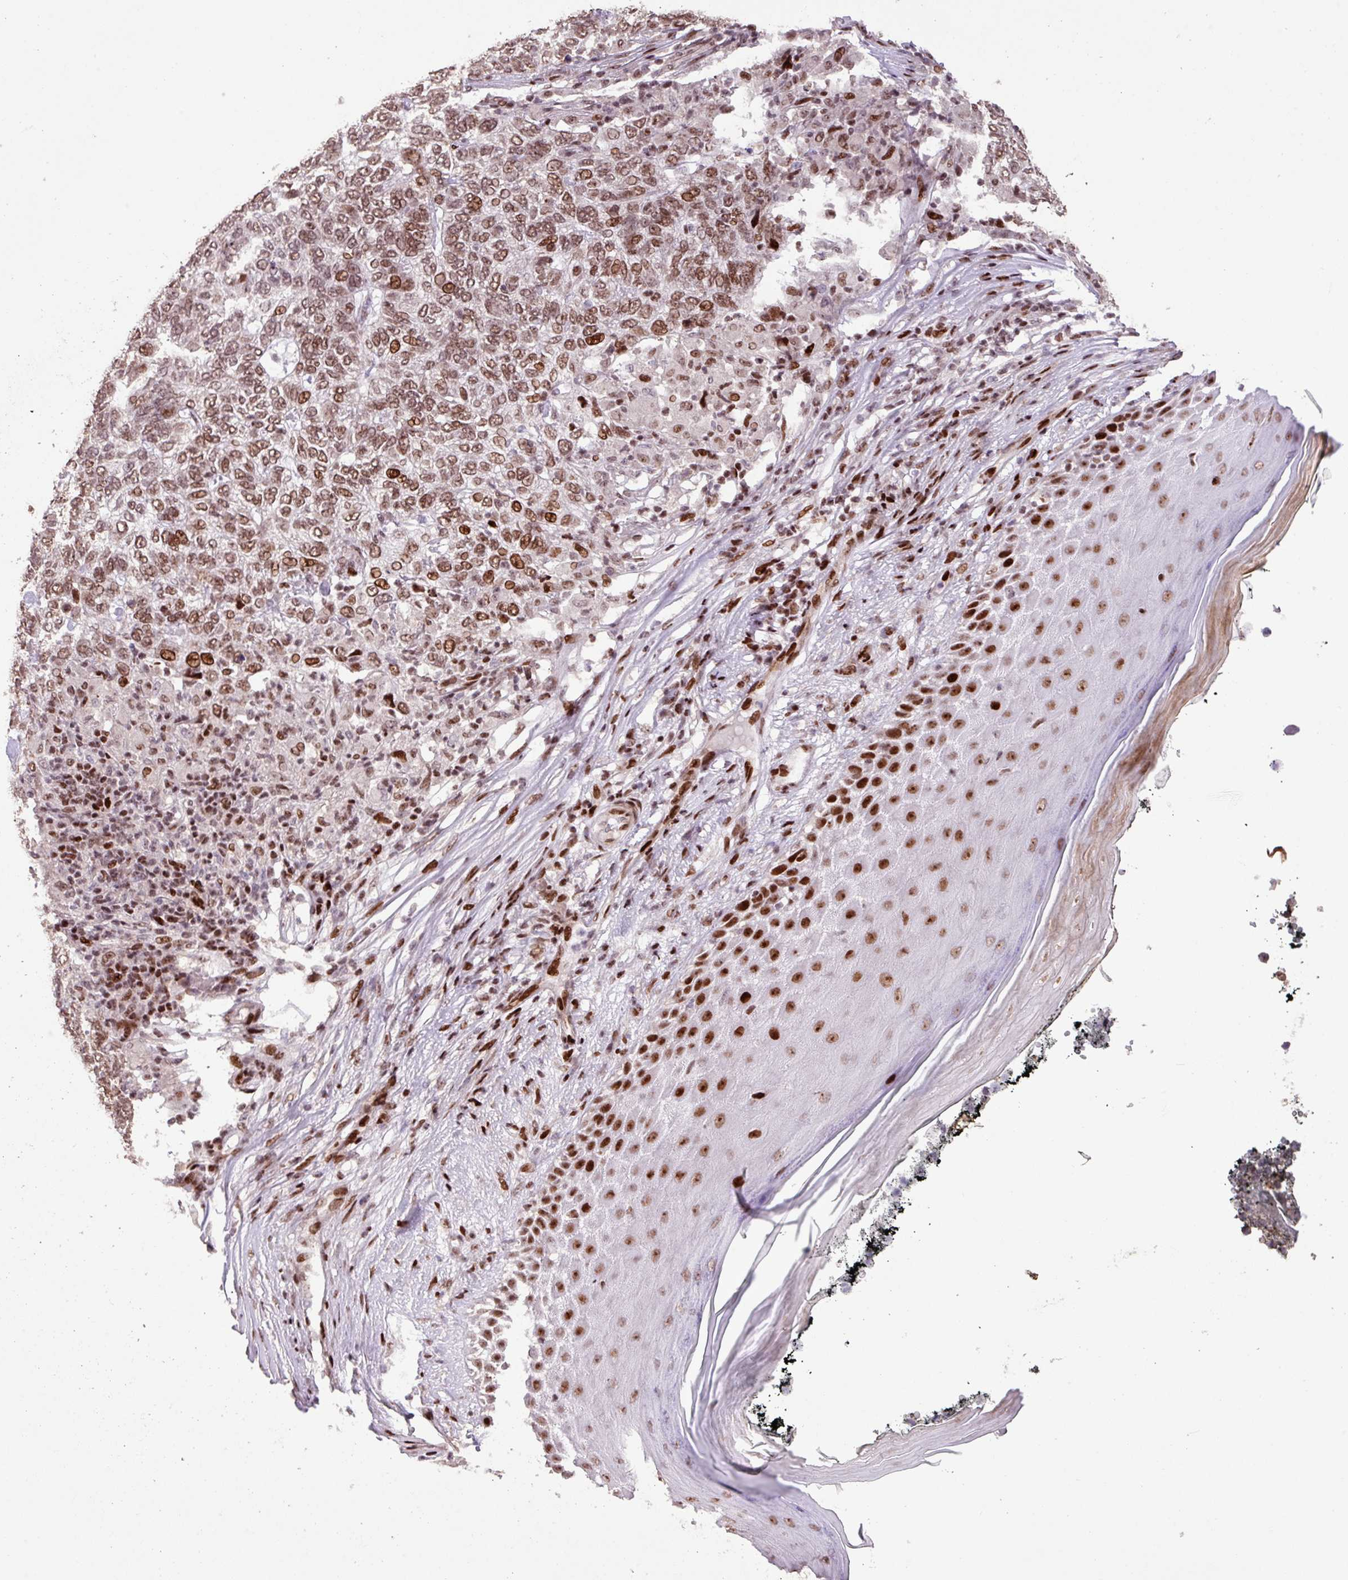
{"staining": {"intensity": "strong", "quantity": ">75%", "location": "nuclear"}, "tissue": "skin cancer", "cell_type": "Tumor cells", "image_type": "cancer", "snomed": [{"axis": "morphology", "description": "Basal cell carcinoma"}, {"axis": "topography", "description": "Skin"}], "caption": "Tumor cells show high levels of strong nuclear staining in approximately >75% of cells in skin cancer. (DAB (3,3'-diaminobenzidine) IHC, brown staining for protein, blue staining for nuclei).", "gene": "ZNF709", "patient": {"sex": "female", "age": 65}}